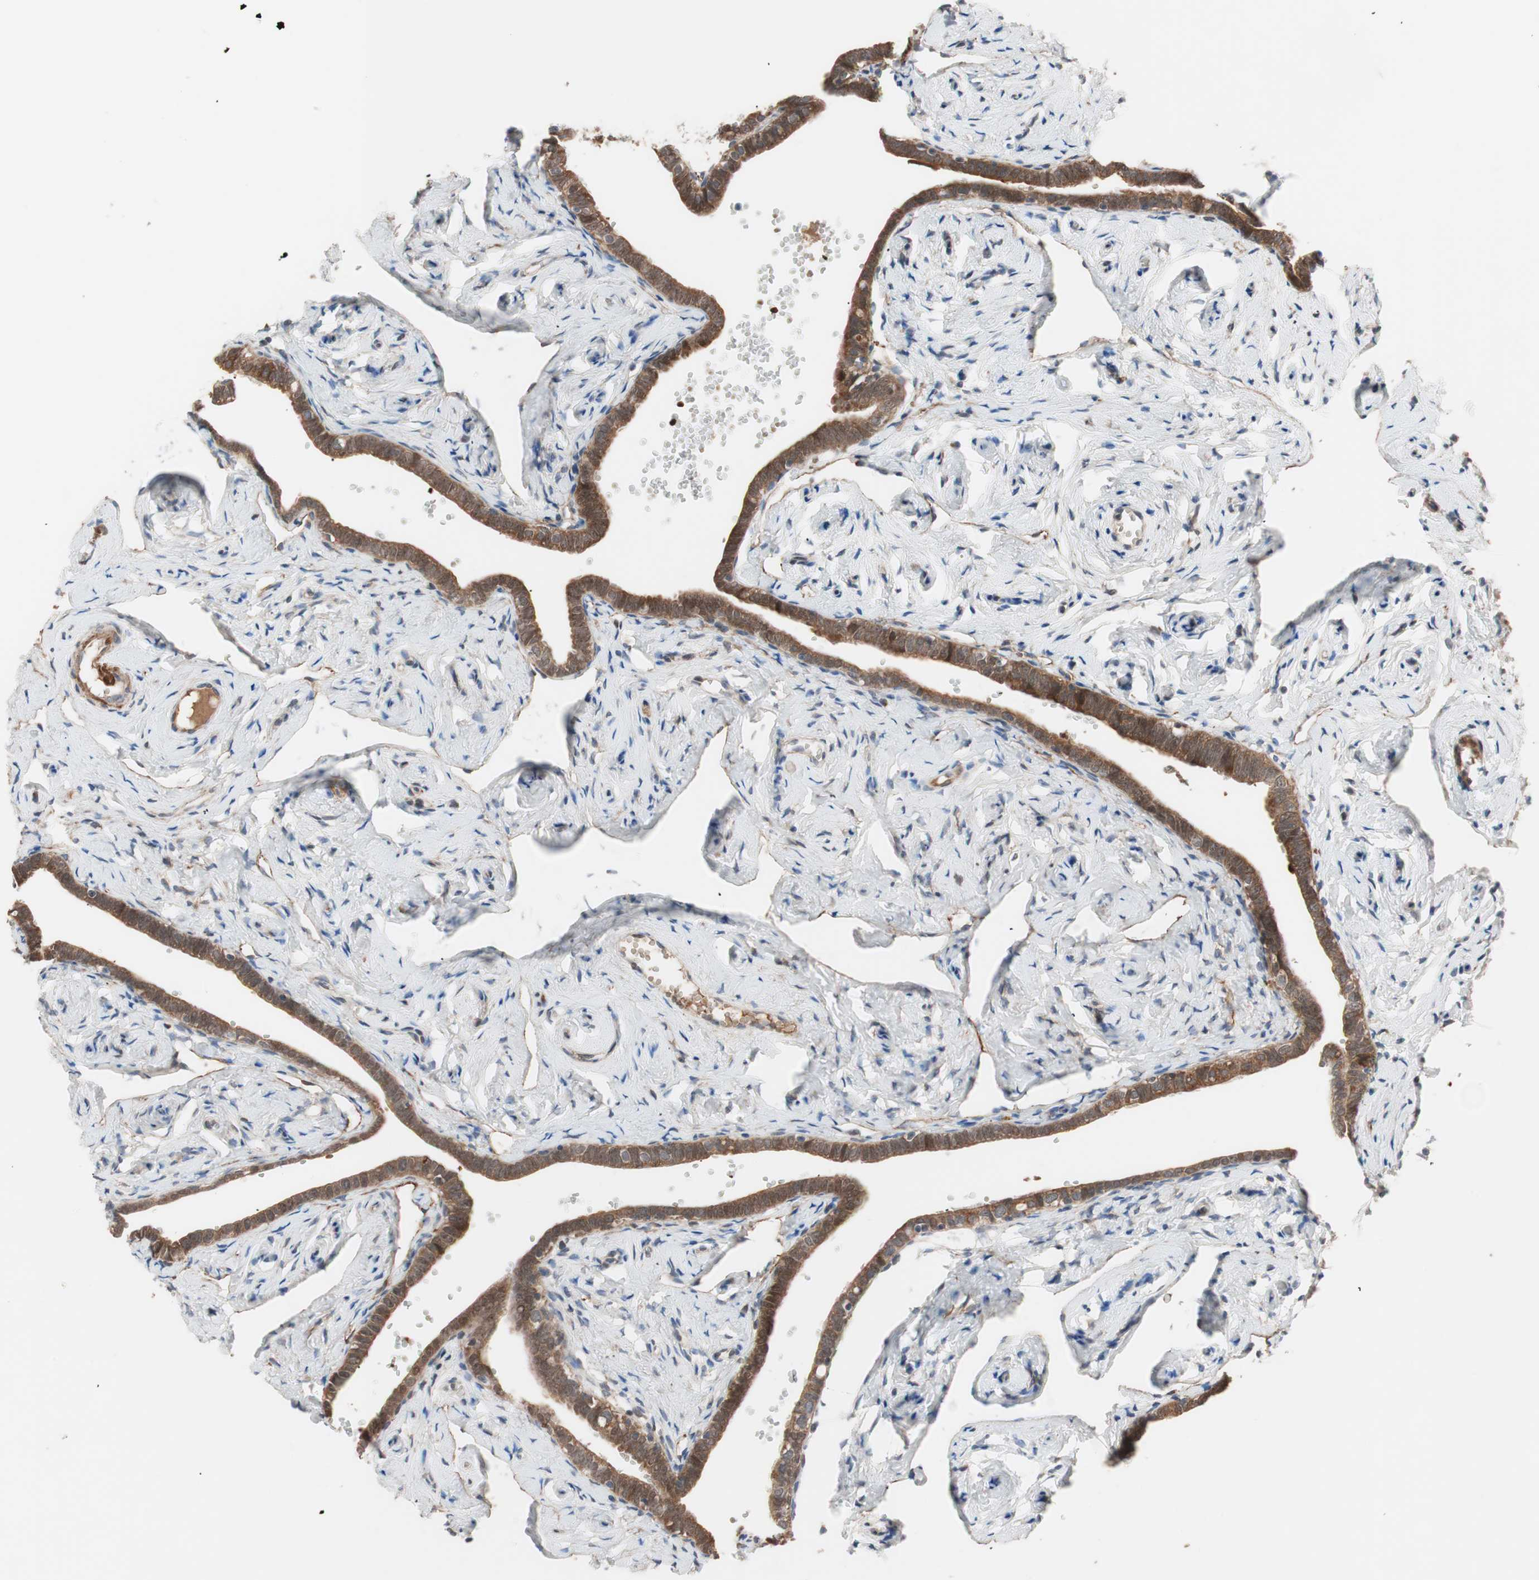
{"staining": {"intensity": "strong", "quantity": ">75%", "location": "cytoplasmic/membranous,nuclear"}, "tissue": "fallopian tube", "cell_type": "Glandular cells", "image_type": "normal", "snomed": [{"axis": "morphology", "description": "Normal tissue, NOS"}, {"axis": "topography", "description": "Fallopian tube"}], "caption": "Immunohistochemical staining of benign human fallopian tube demonstrates >75% levels of strong cytoplasmic/membranous,nuclear protein staining in about >75% of glandular cells. The protein of interest is stained brown, and the nuclei are stained in blue (DAB (3,3'-diaminobenzidine) IHC with brightfield microscopy, high magnification).", "gene": "HMBS", "patient": {"sex": "female", "age": 71}}